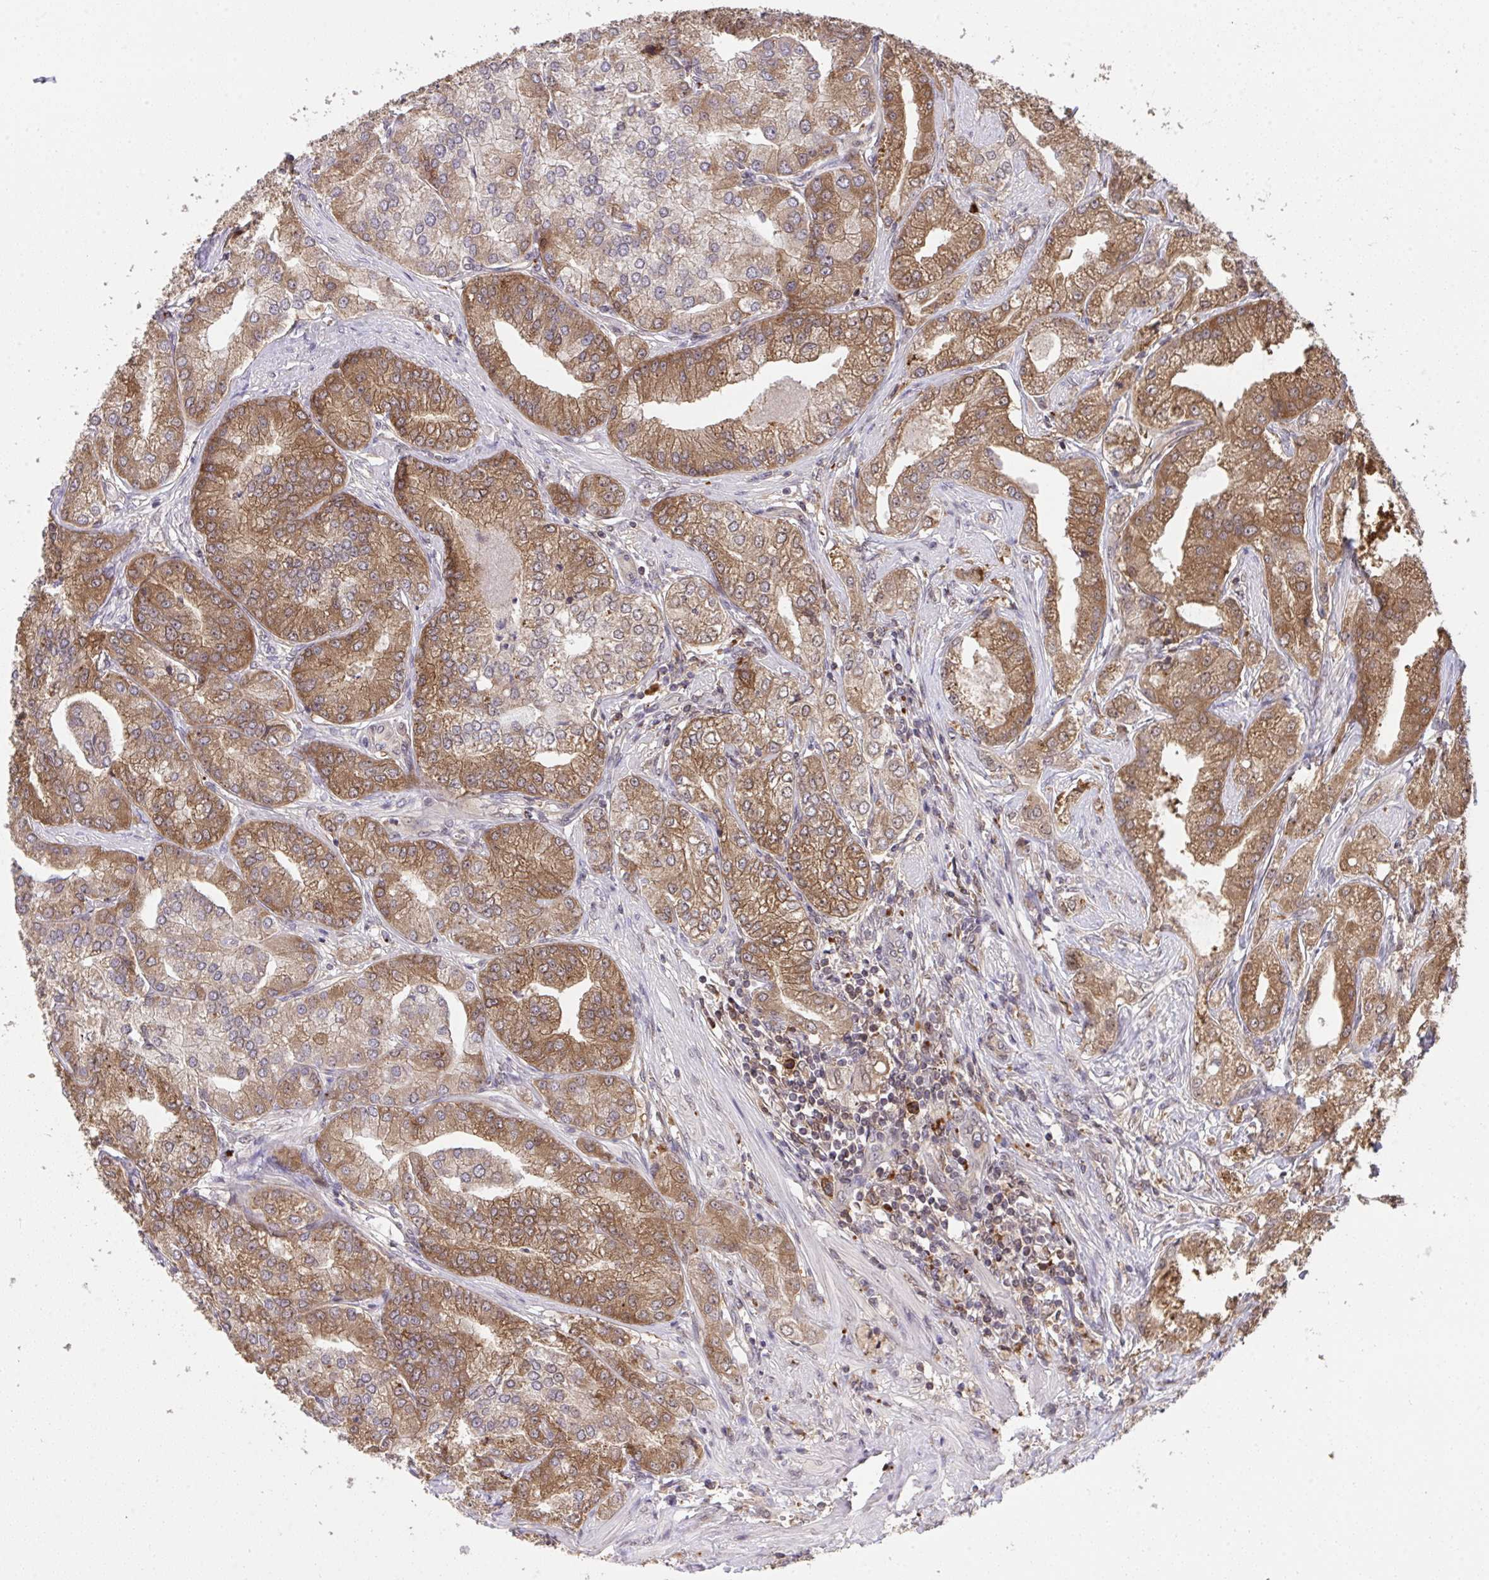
{"staining": {"intensity": "moderate", "quantity": ">75%", "location": "cytoplasmic/membranous"}, "tissue": "prostate cancer", "cell_type": "Tumor cells", "image_type": "cancer", "snomed": [{"axis": "morphology", "description": "Adenocarcinoma, High grade"}, {"axis": "topography", "description": "Prostate"}], "caption": "Prostate cancer (high-grade adenocarcinoma) was stained to show a protein in brown. There is medium levels of moderate cytoplasmic/membranous staining in about >75% of tumor cells.", "gene": "C12orf57", "patient": {"sex": "male", "age": 61}}